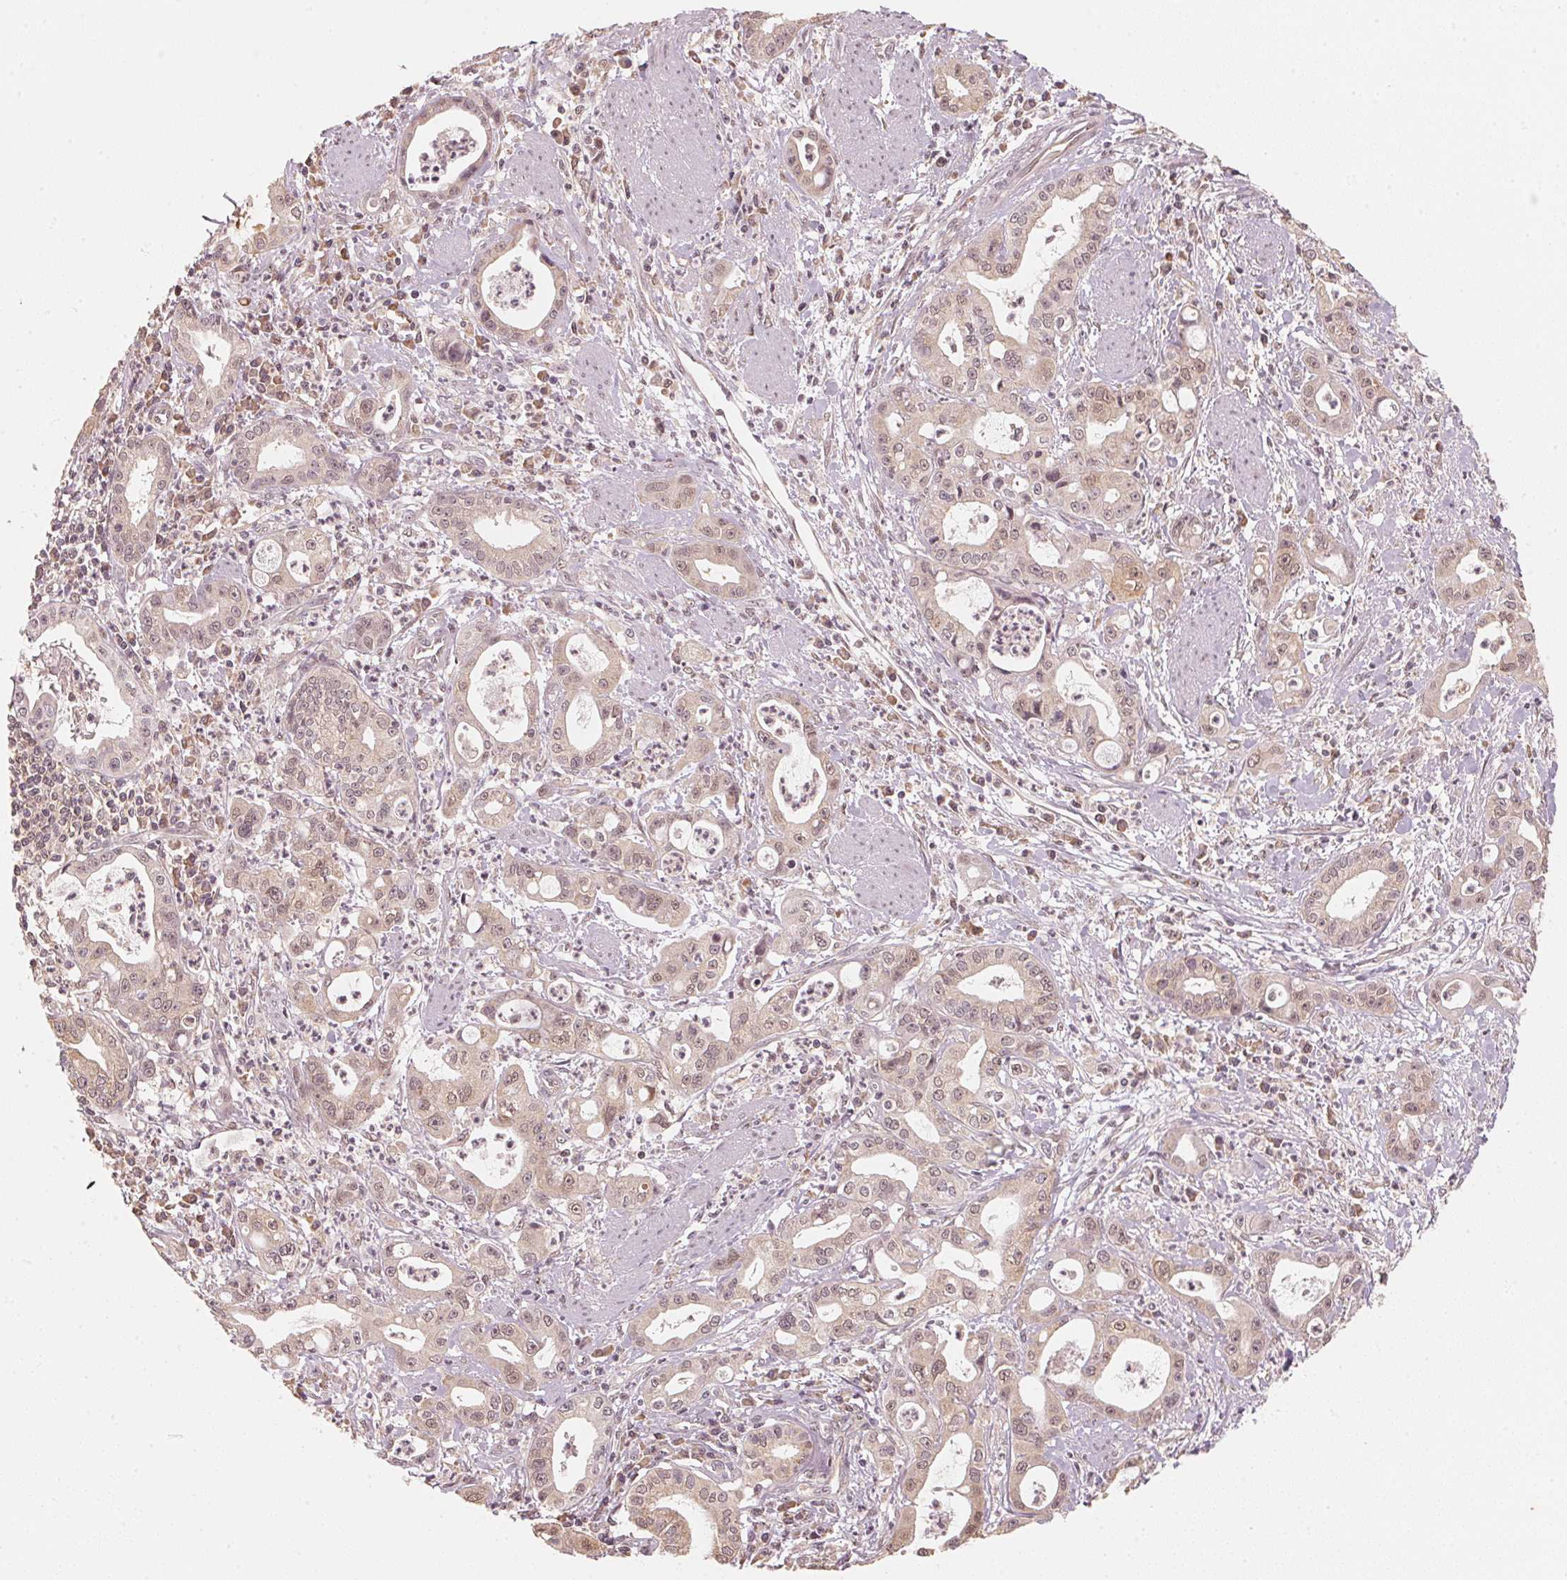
{"staining": {"intensity": "weak", "quantity": "25%-75%", "location": "cytoplasmic/membranous,nuclear"}, "tissue": "pancreatic cancer", "cell_type": "Tumor cells", "image_type": "cancer", "snomed": [{"axis": "morphology", "description": "Adenocarcinoma, NOS"}, {"axis": "topography", "description": "Pancreas"}], "caption": "Protein expression analysis of human pancreatic adenocarcinoma reveals weak cytoplasmic/membranous and nuclear expression in approximately 25%-75% of tumor cells.", "gene": "C2orf73", "patient": {"sex": "male", "age": 72}}